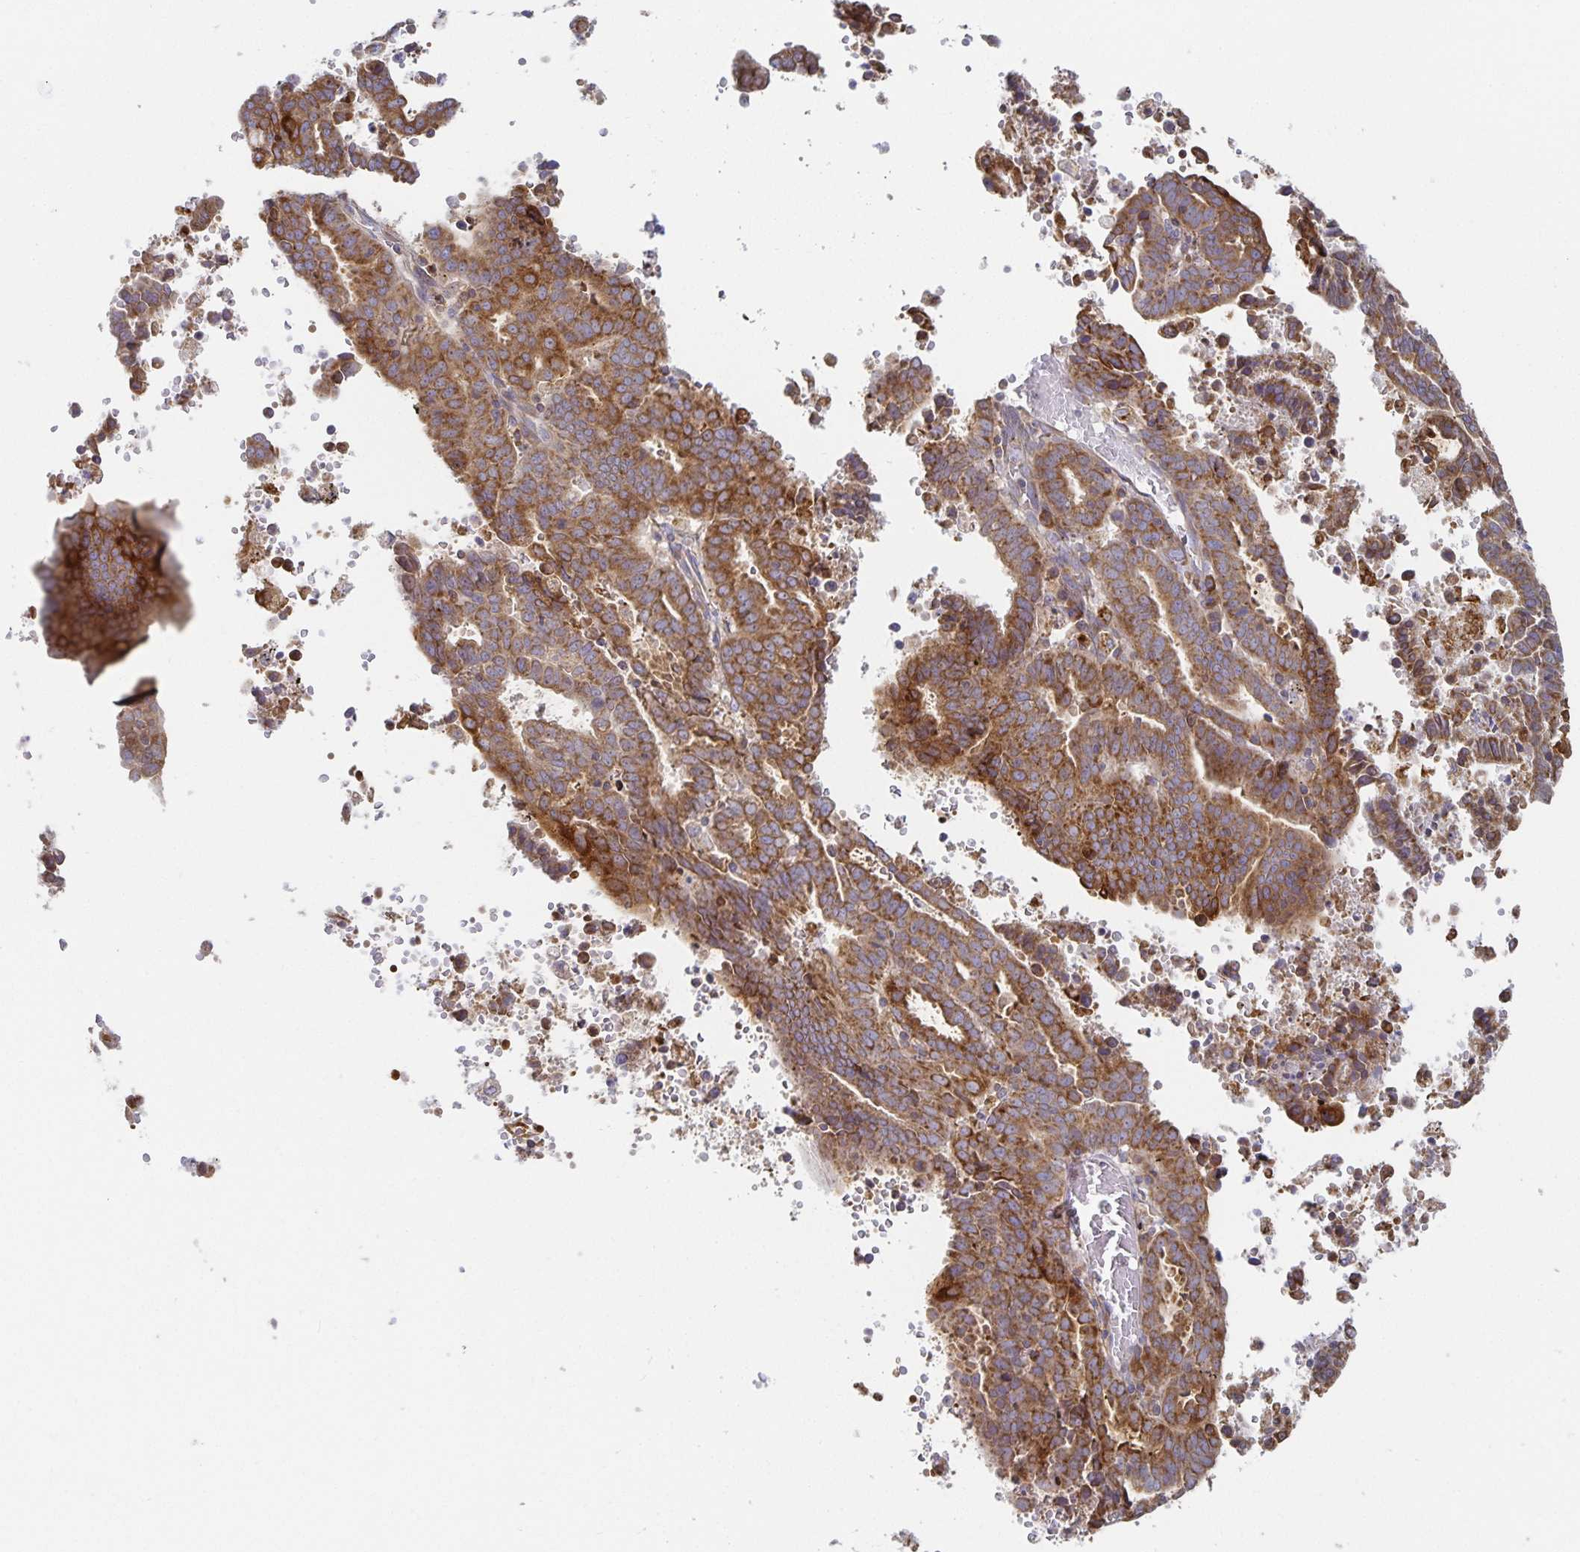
{"staining": {"intensity": "moderate", "quantity": ">75%", "location": "cytoplasmic/membranous"}, "tissue": "endometrial cancer", "cell_type": "Tumor cells", "image_type": "cancer", "snomed": [{"axis": "morphology", "description": "Adenocarcinoma, NOS"}, {"axis": "topography", "description": "Uterus"}], "caption": "Protein expression analysis of adenocarcinoma (endometrial) displays moderate cytoplasmic/membranous expression in approximately >75% of tumor cells.", "gene": "NOMO1", "patient": {"sex": "female", "age": 83}}